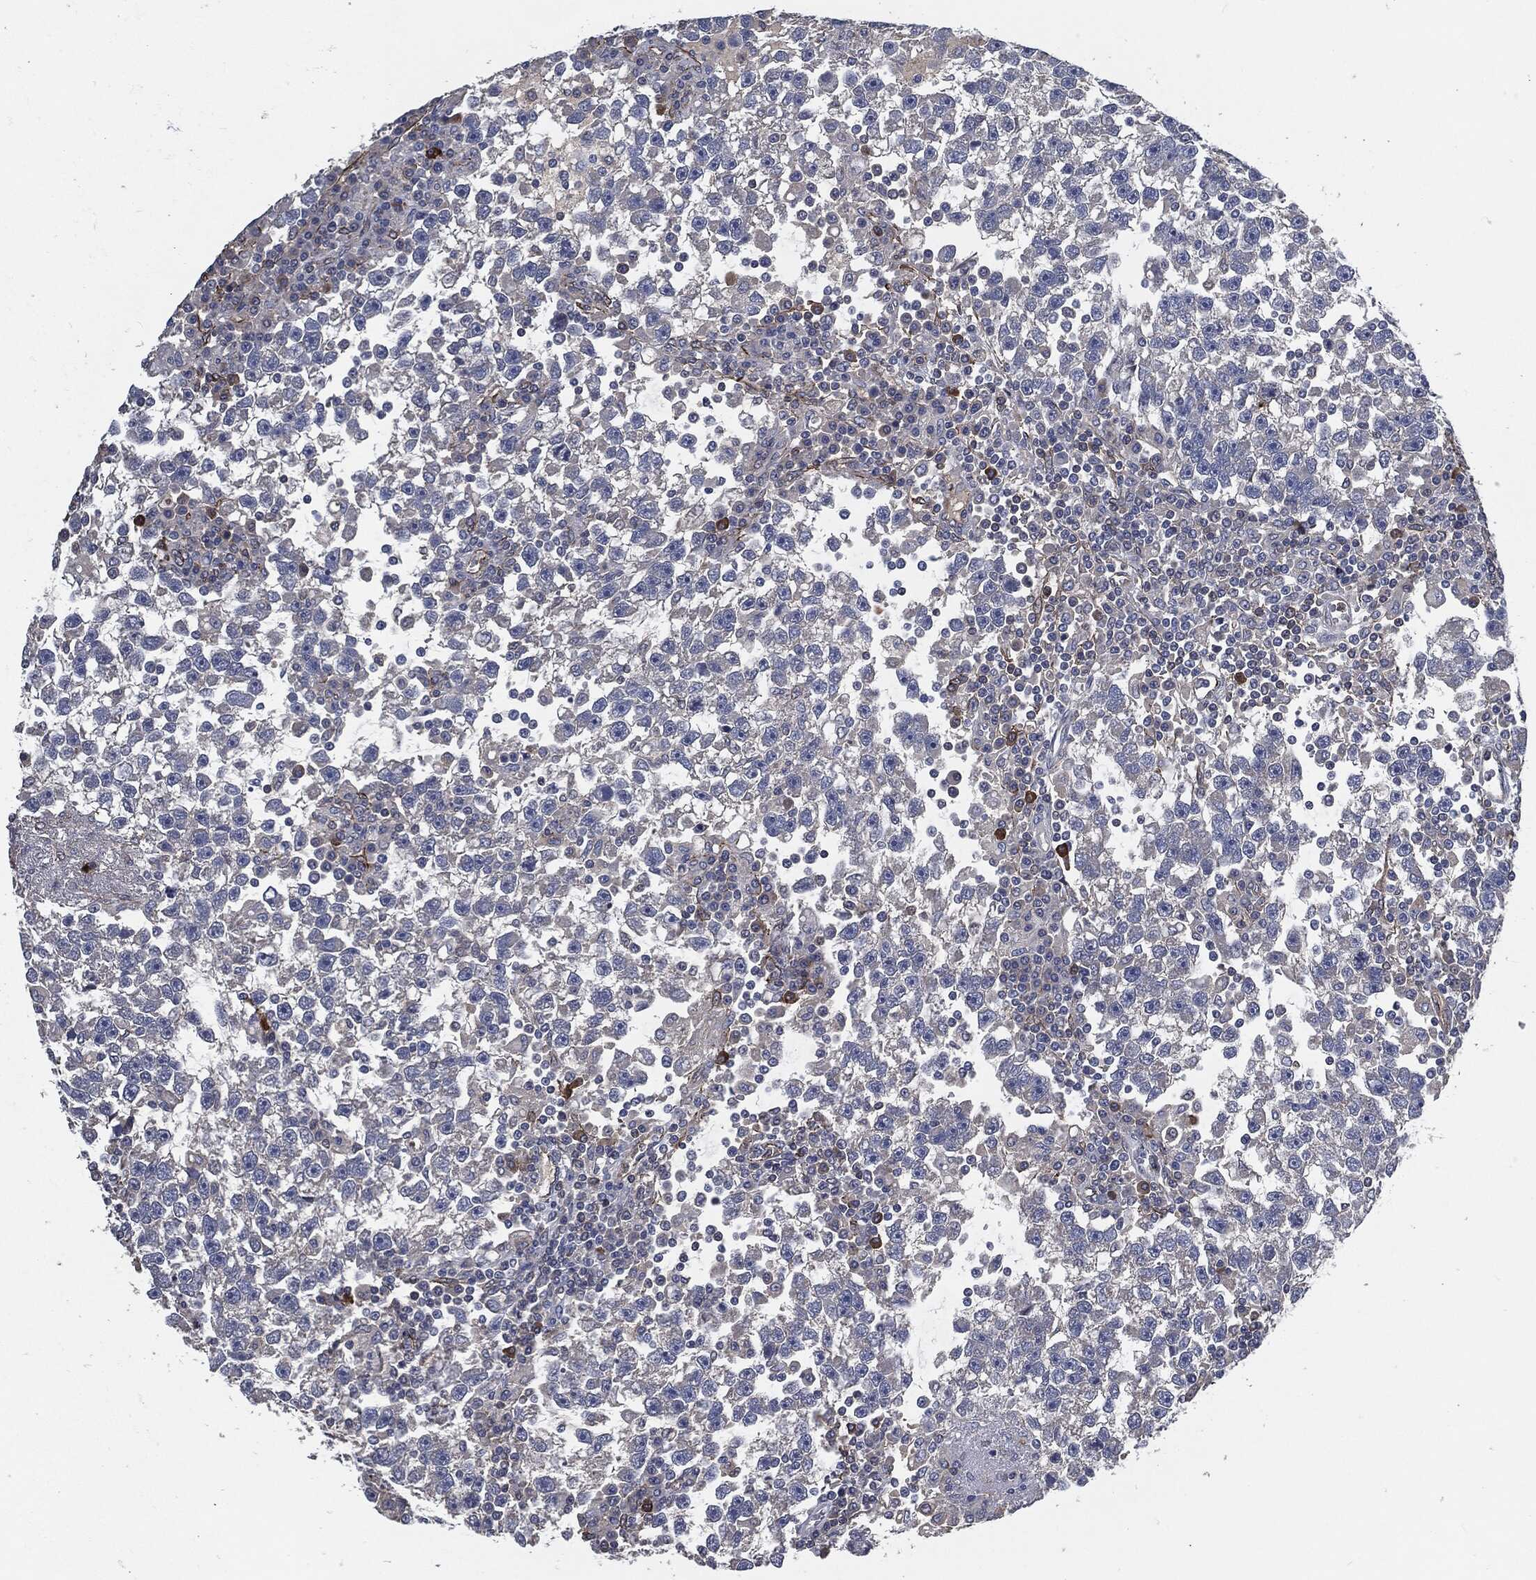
{"staining": {"intensity": "negative", "quantity": "none", "location": "none"}, "tissue": "testis cancer", "cell_type": "Tumor cells", "image_type": "cancer", "snomed": [{"axis": "morphology", "description": "Seminoma, NOS"}, {"axis": "topography", "description": "Testis"}], "caption": "DAB immunohistochemical staining of human testis cancer (seminoma) displays no significant positivity in tumor cells. (Stains: DAB (3,3'-diaminobenzidine) immunohistochemistry with hematoxylin counter stain, Microscopy: brightfield microscopy at high magnification).", "gene": "SVIL", "patient": {"sex": "male", "age": 47}}